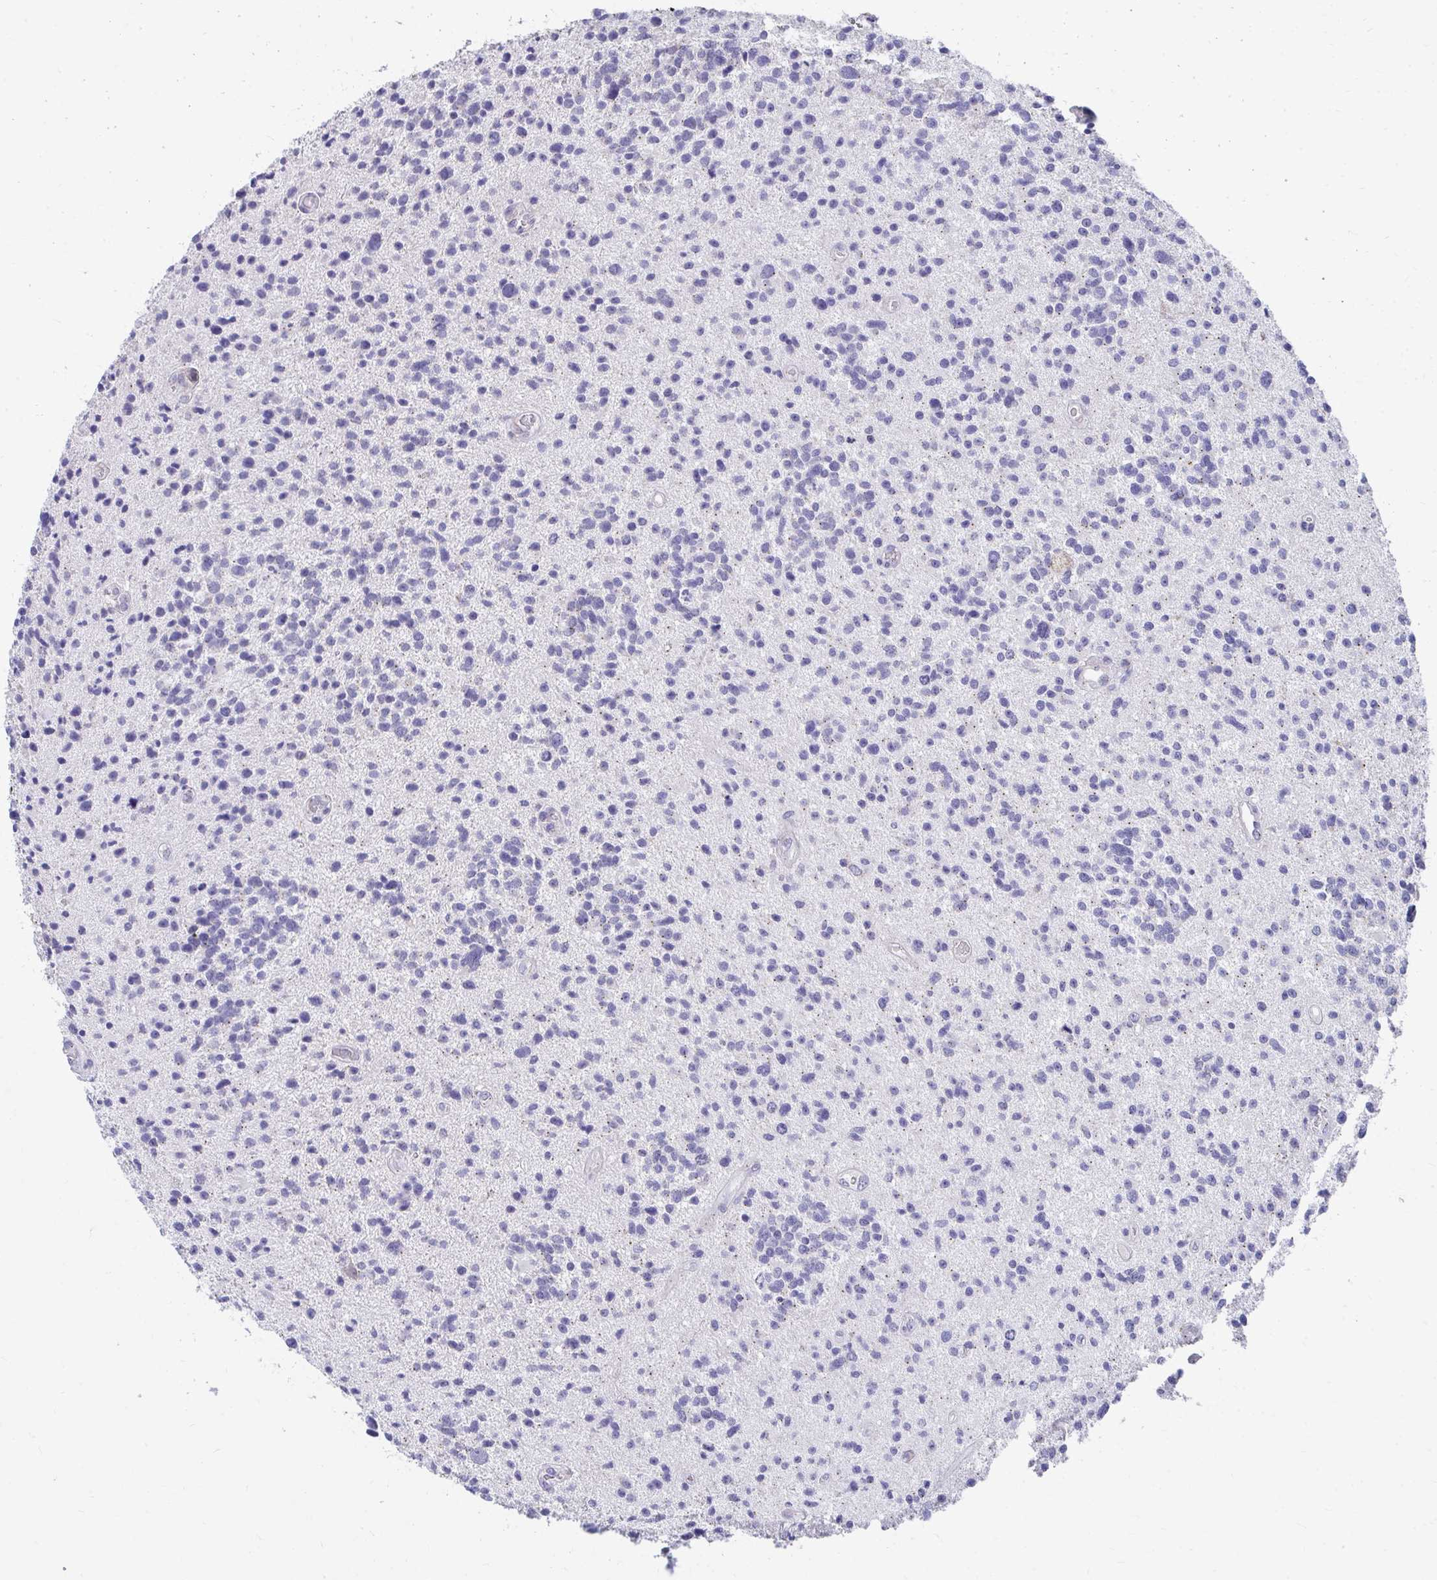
{"staining": {"intensity": "negative", "quantity": "none", "location": "none"}, "tissue": "glioma", "cell_type": "Tumor cells", "image_type": "cancer", "snomed": [{"axis": "morphology", "description": "Glioma, malignant, High grade"}, {"axis": "topography", "description": "Brain"}], "caption": "Immunohistochemical staining of glioma exhibits no significant positivity in tumor cells.", "gene": "TMPRSS2", "patient": {"sex": "male", "age": 29}}